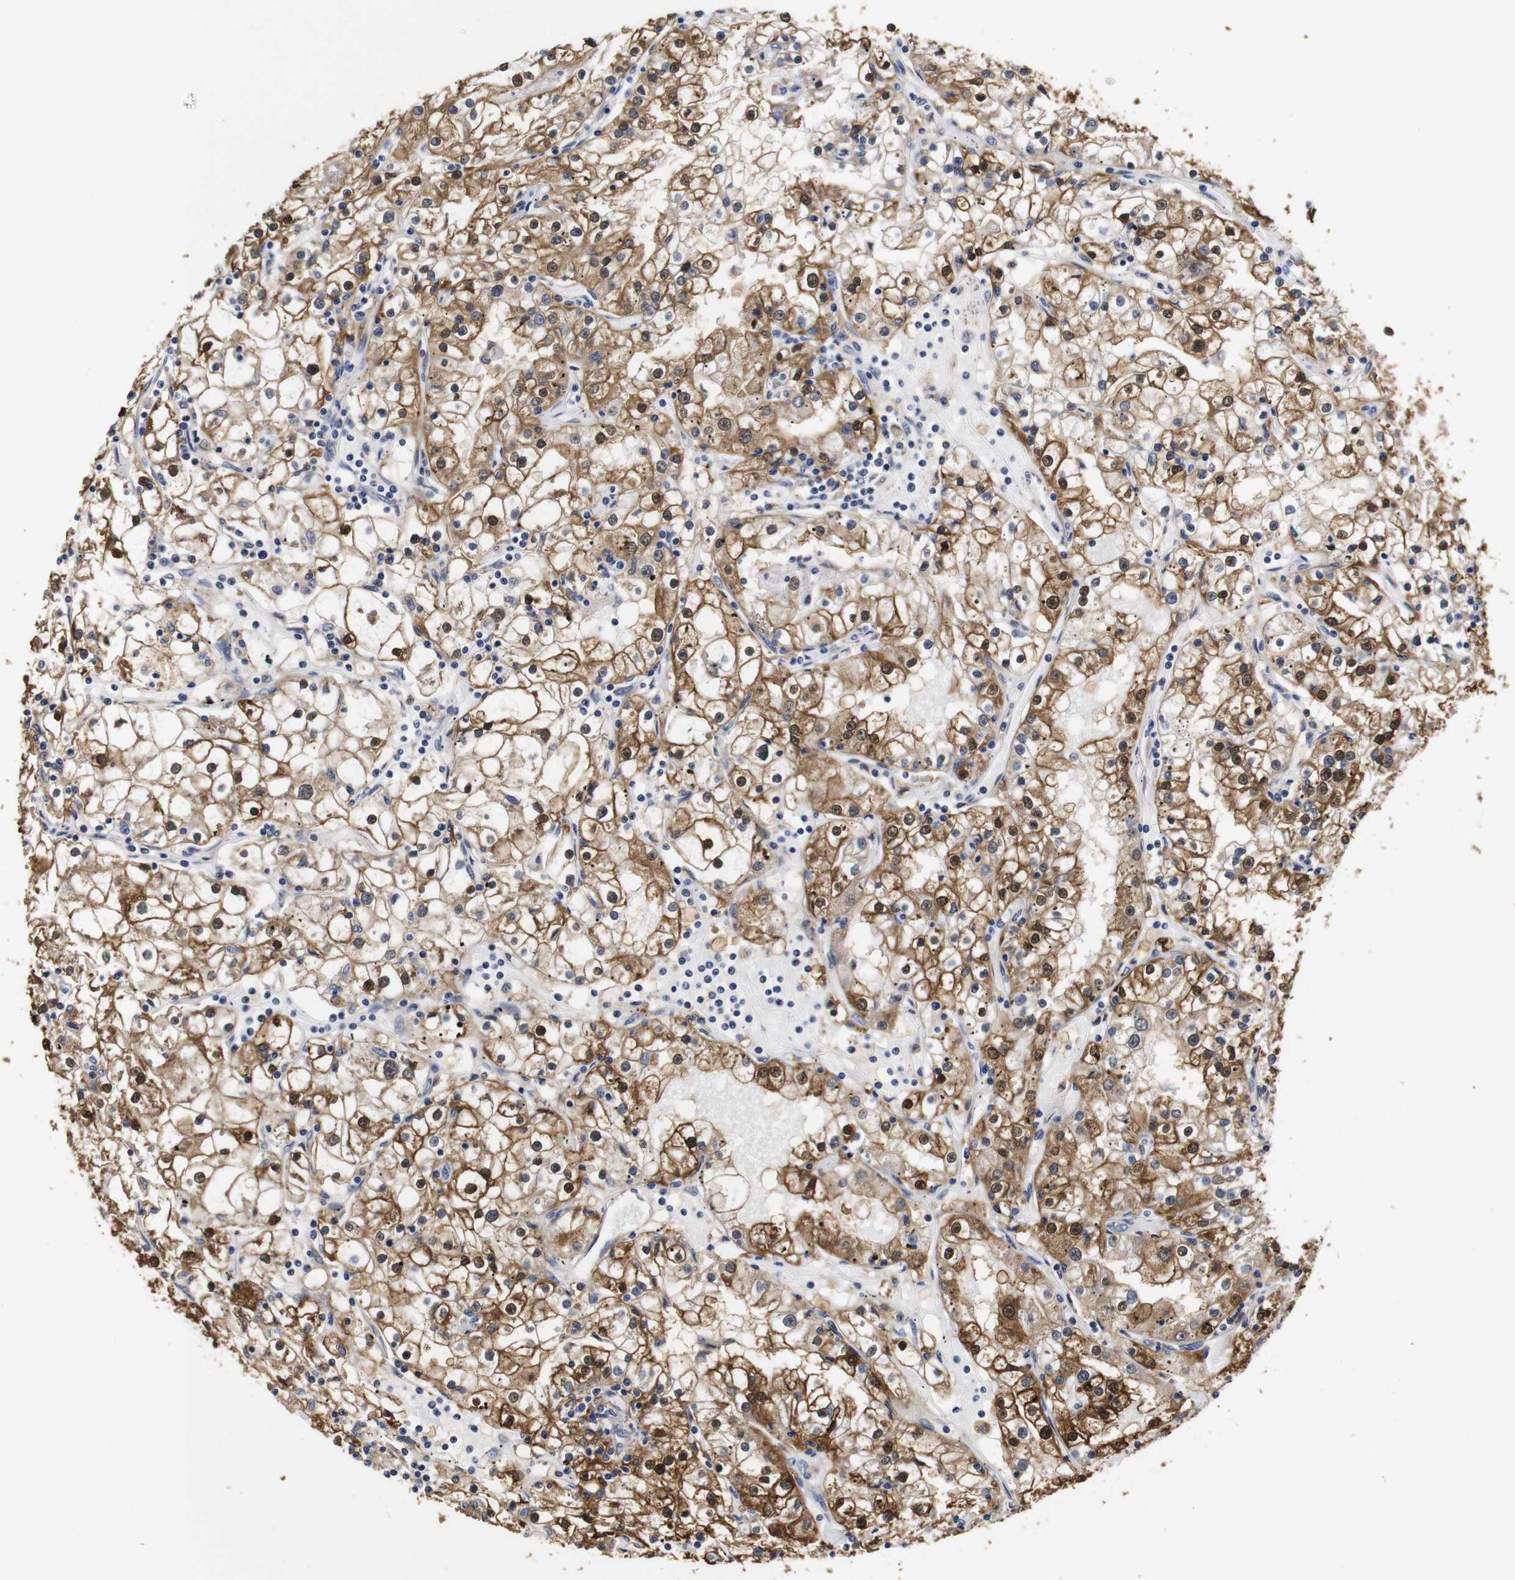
{"staining": {"intensity": "moderate", "quantity": ">75%", "location": "cytoplasmic/membranous,nuclear"}, "tissue": "renal cancer", "cell_type": "Tumor cells", "image_type": "cancer", "snomed": [{"axis": "morphology", "description": "Adenocarcinoma, NOS"}, {"axis": "topography", "description": "Kidney"}], "caption": "IHC micrograph of renal cancer (adenocarcinoma) stained for a protein (brown), which shows medium levels of moderate cytoplasmic/membranous and nuclear positivity in approximately >75% of tumor cells.", "gene": "LRRCC1", "patient": {"sex": "male", "age": 56}}